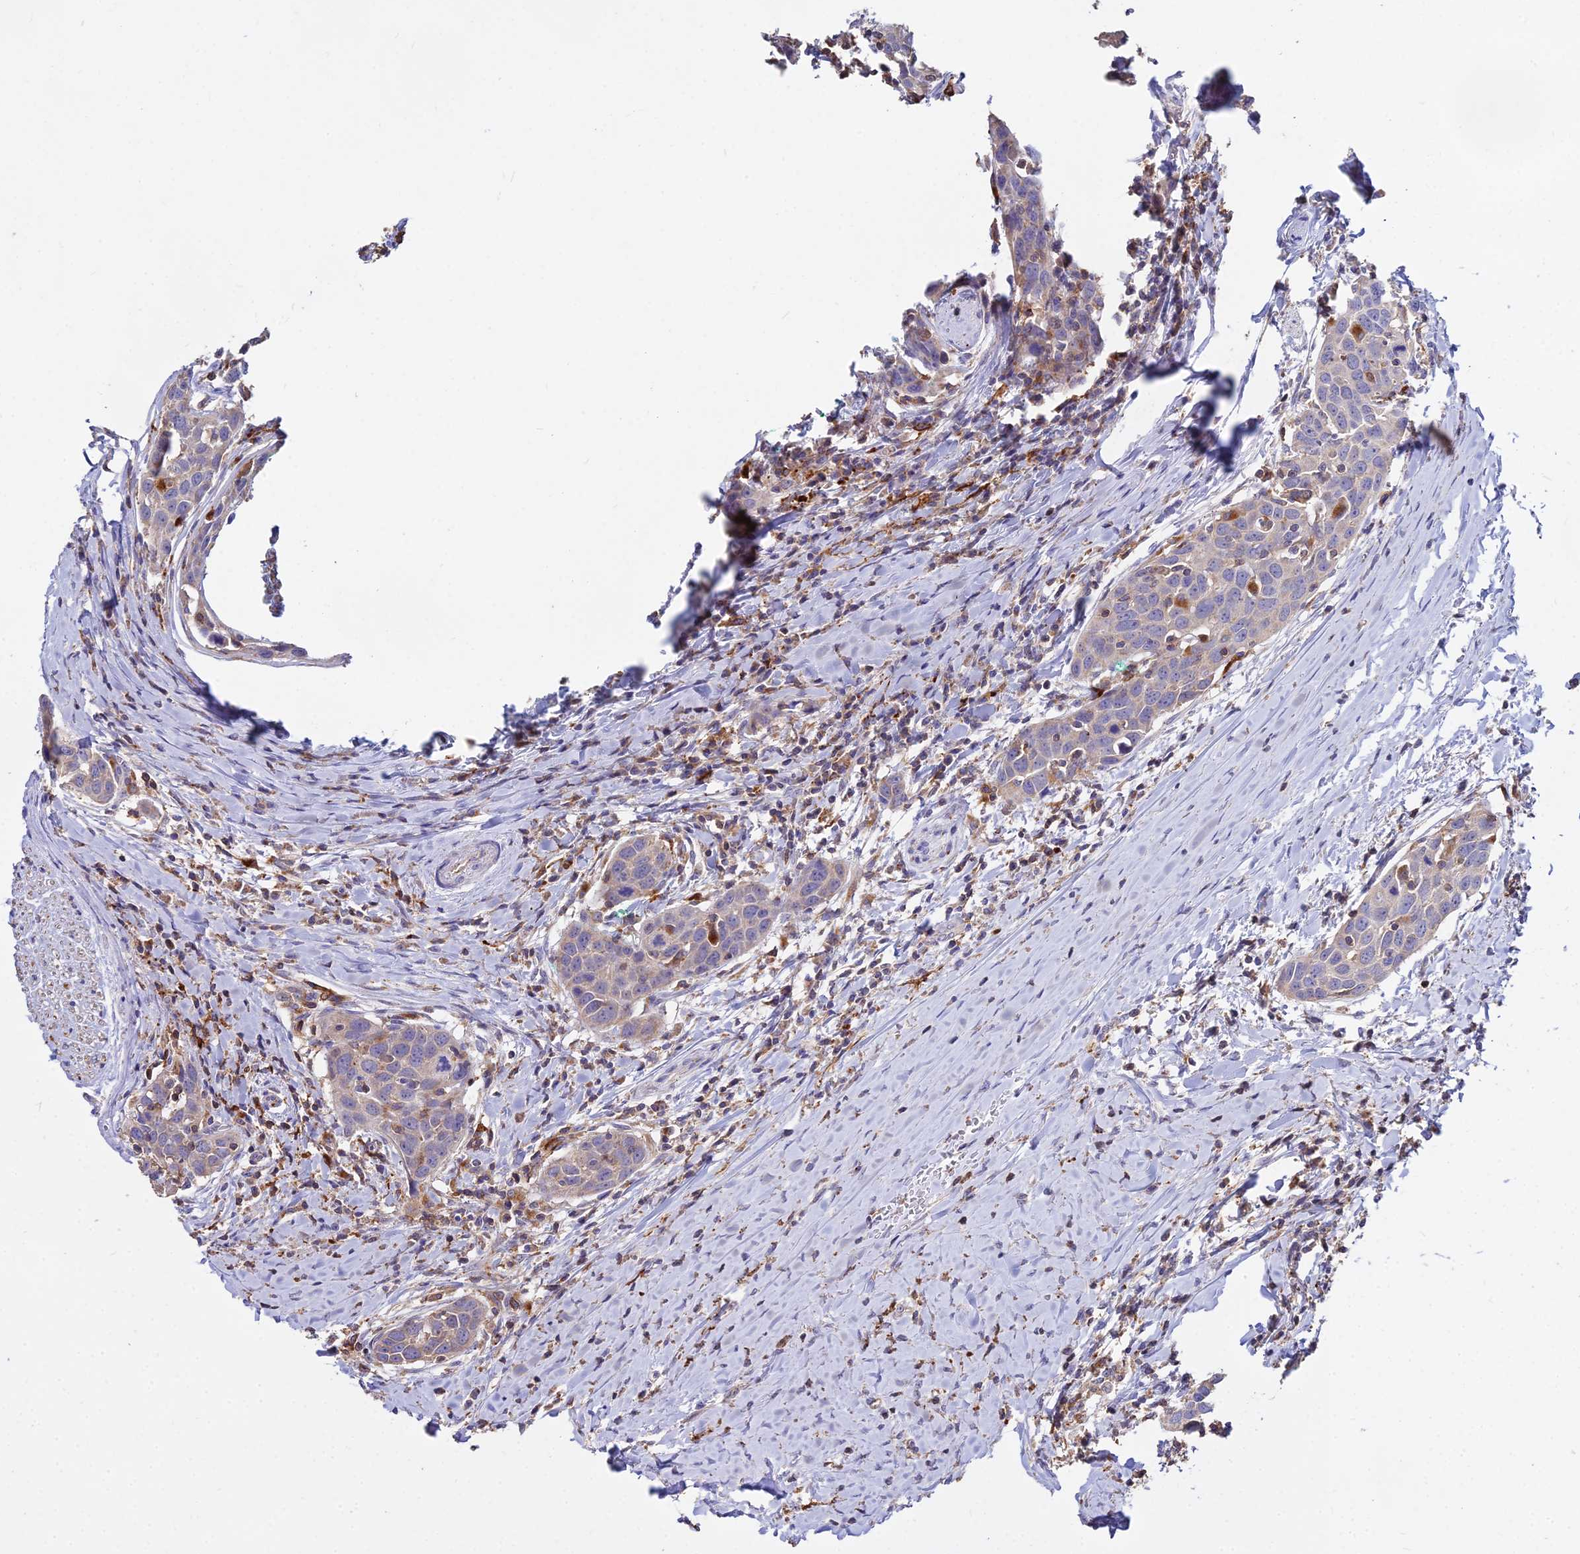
{"staining": {"intensity": "negative", "quantity": "none", "location": "none"}, "tissue": "head and neck cancer", "cell_type": "Tumor cells", "image_type": "cancer", "snomed": [{"axis": "morphology", "description": "Squamous cell carcinoma, NOS"}, {"axis": "topography", "description": "Oral tissue"}, {"axis": "topography", "description": "Head-Neck"}], "caption": "Immunohistochemistry (IHC) micrograph of neoplastic tissue: head and neck squamous cell carcinoma stained with DAB (3,3'-diaminobenzidine) displays no significant protein positivity in tumor cells.", "gene": "PNLIPRP3", "patient": {"sex": "female", "age": 50}}